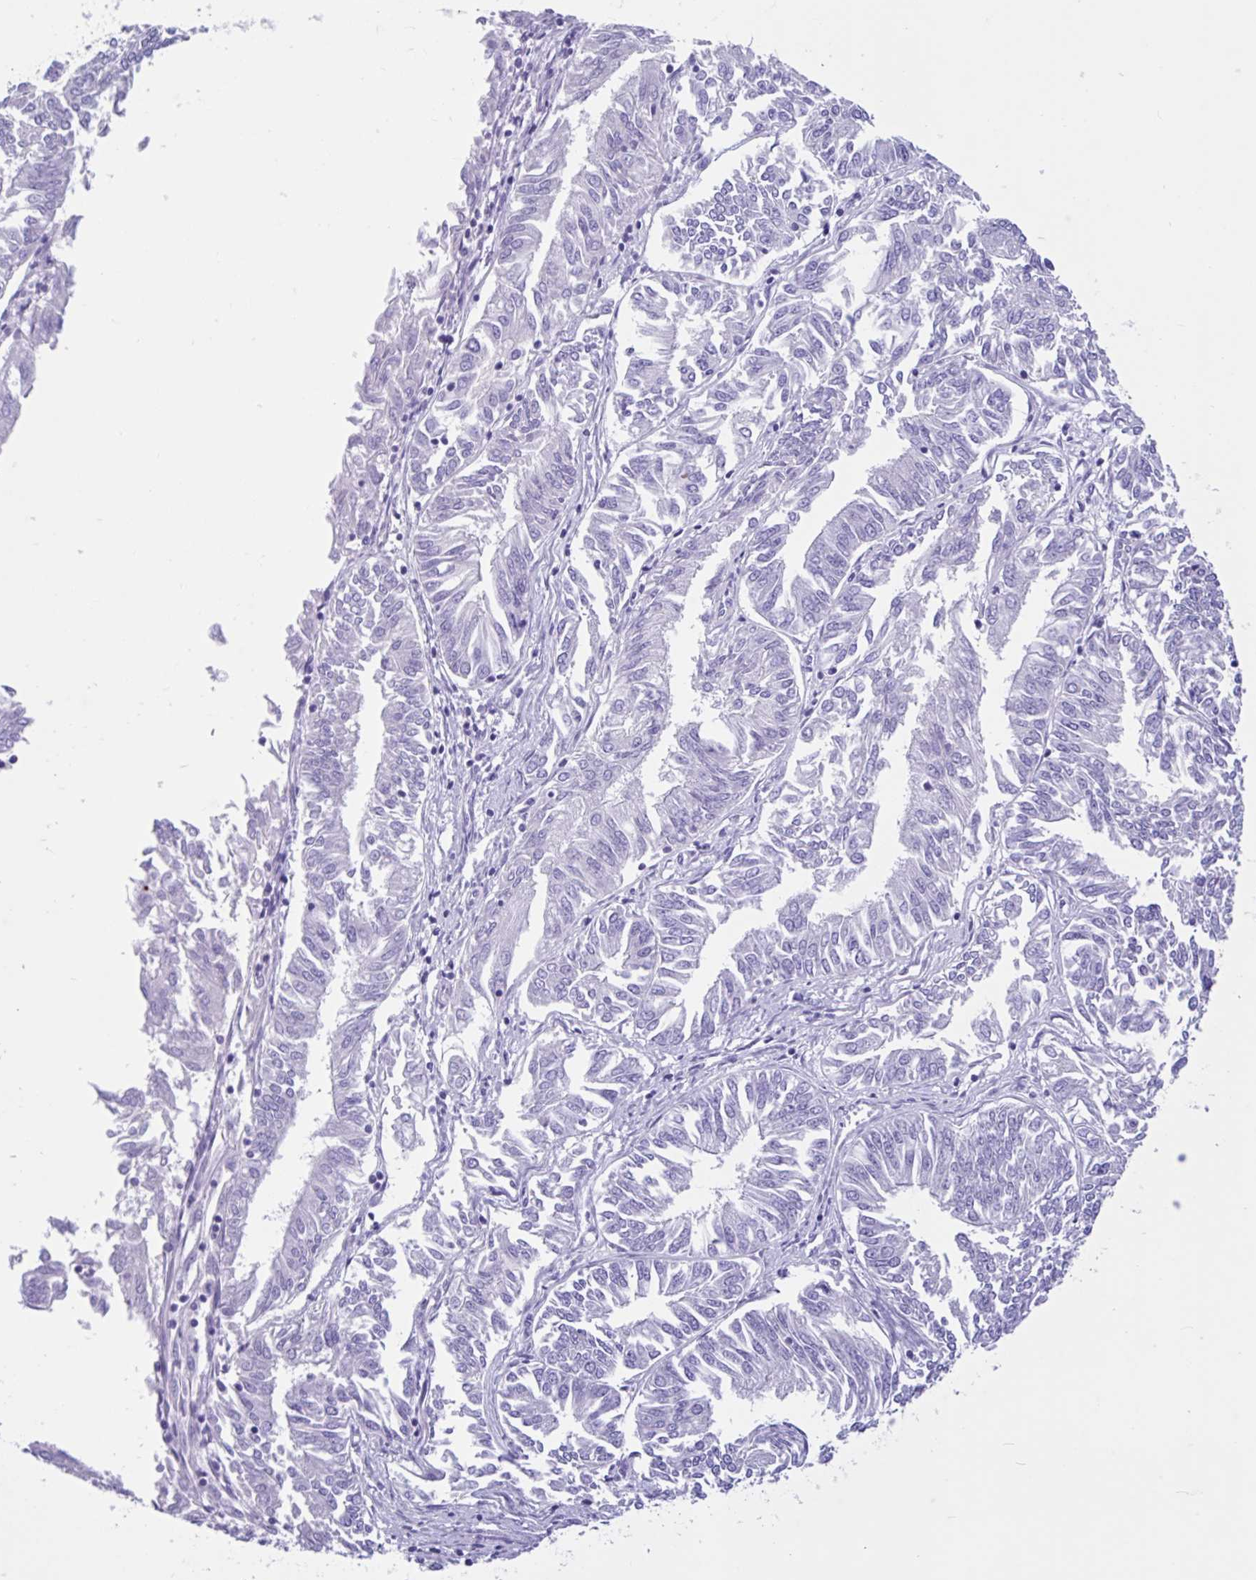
{"staining": {"intensity": "negative", "quantity": "none", "location": "none"}, "tissue": "endometrial cancer", "cell_type": "Tumor cells", "image_type": "cancer", "snomed": [{"axis": "morphology", "description": "Adenocarcinoma, NOS"}, {"axis": "topography", "description": "Endometrium"}], "caption": "Micrograph shows no protein positivity in tumor cells of endometrial cancer tissue.", "gene": "OR4N4", "patient": {"sex": "female", "age": 58}}